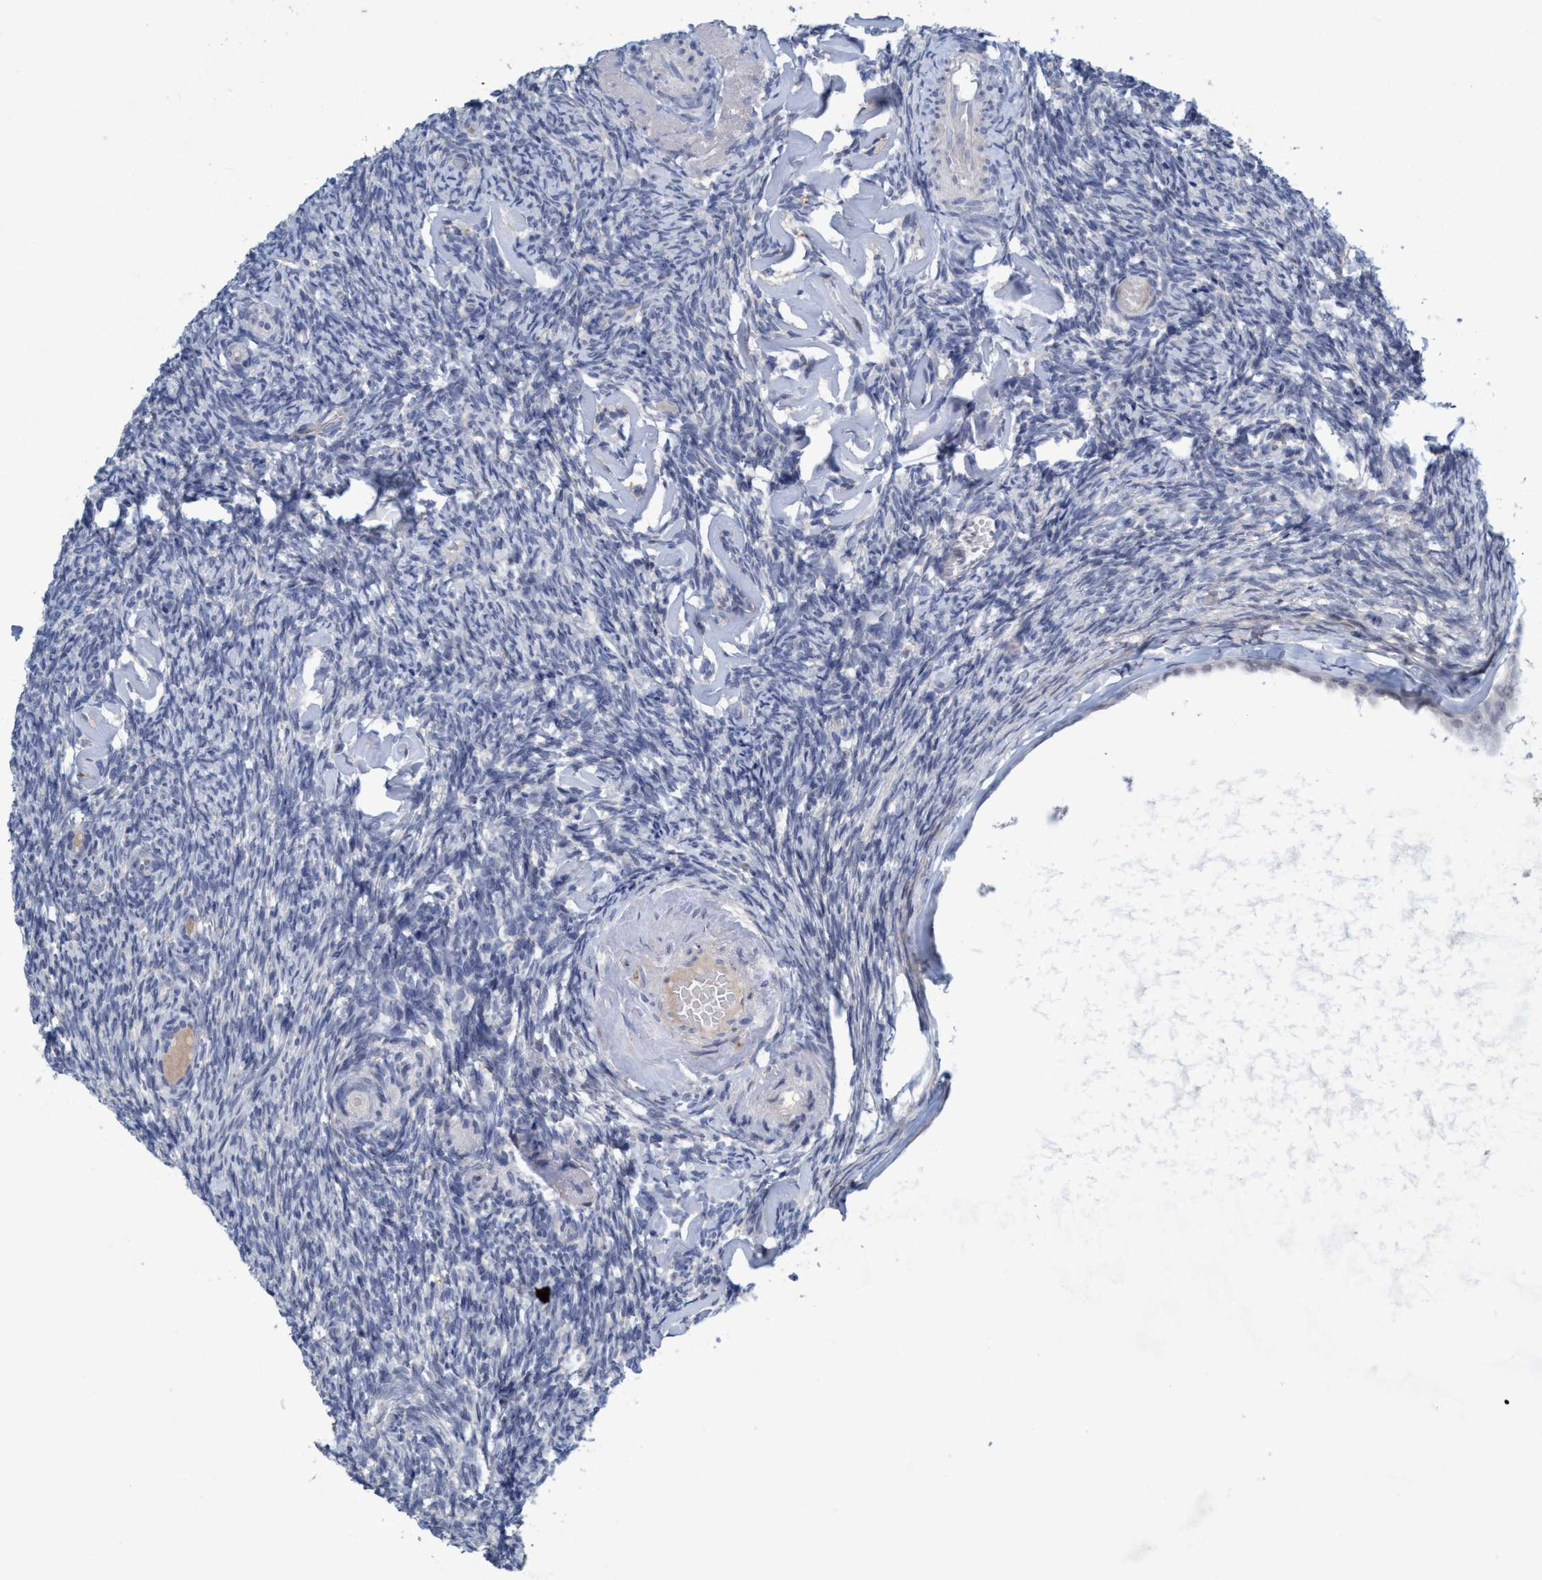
{"staining": {"intensity": "negative", "quantity": "none", "location": "none"}, "tissue": "ovary", "cell_type": "Follicle cells", "image_type": "normal", "snomed": [{"axis": "morphology", "description": "Normal tissue, NOS"}, {"axis": "topography", "description": "Ovary"}], "caption": "This micrograph is of normal ovary stained with immunohistochemistry to label a protein in brown with the nuclei are counter-stained blue. There is no expression in follicle cells. Brightfield microscopy of IHC stained with DAB (brown) and hematoxylin (blue), captured at high magnification.", "gene": "RNF208", "patient": {"sex": "female", "age": 60}}